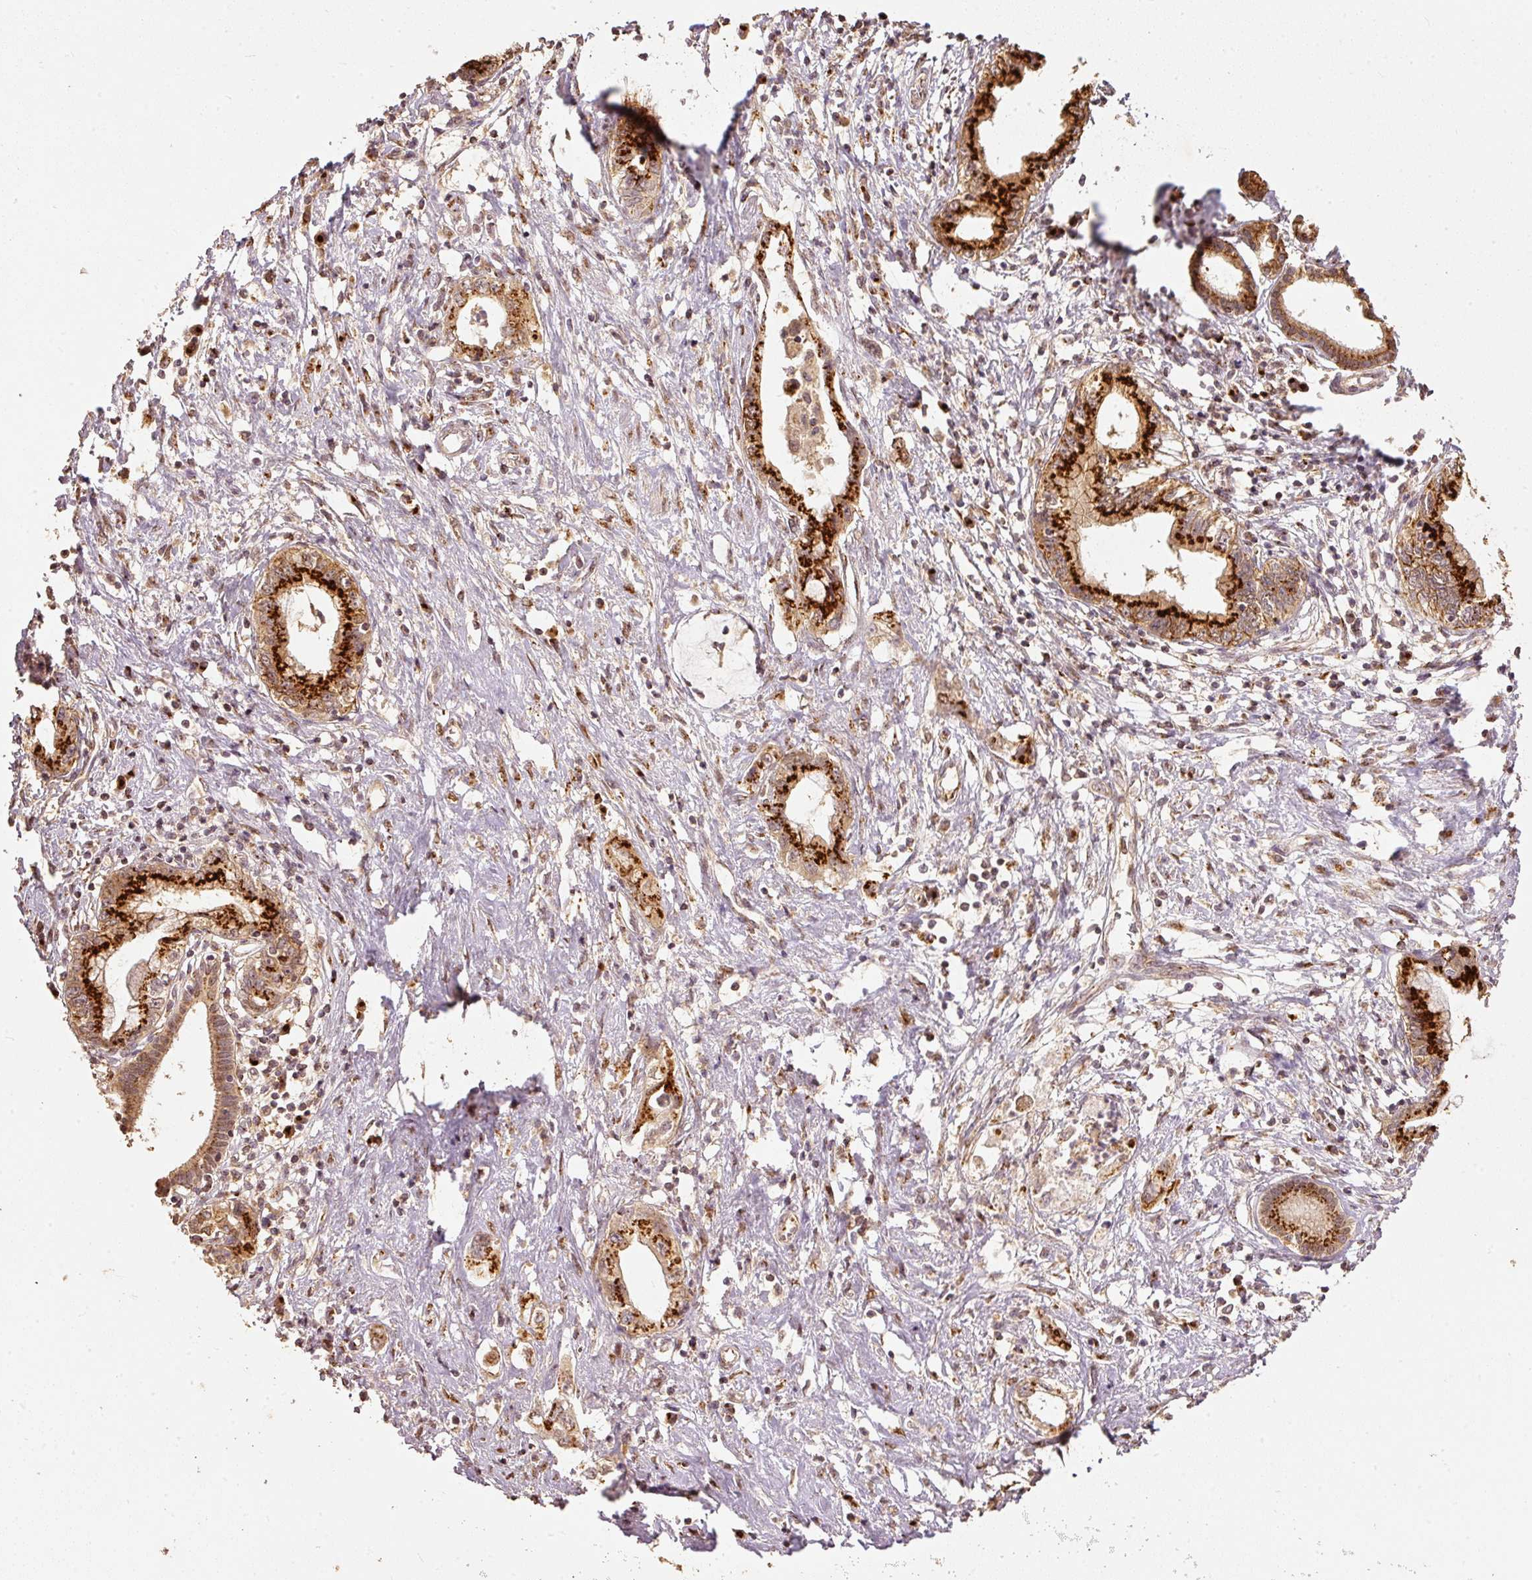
{"staining": {"intensity": "strong", "quantity": ">75%", "location": "cytoplasmic/membranous"}, "tissue": "pancreatic cancer", "cell_type": "Tumor cells", "image_type": "cancer", "snomed": [{"axis": "morphology", "description": "Adenocarcinoma, NOS"}, {"axis": "topography", "description": "Pancreas"}], "caption": "A histopathology image of human pancreatic cancer (adenocarcinoma) stained for a protein displays strong cytoplasmic/membranous brown staining in tumor cells. The staining was performed using DAB (3,3'-diaminobenzidine), with brown indicating positive protein expression. Nuclei are stained blue with hematoxylin.", "gene": "FUT8", "patient": {"sex": "female", "age": 73}}